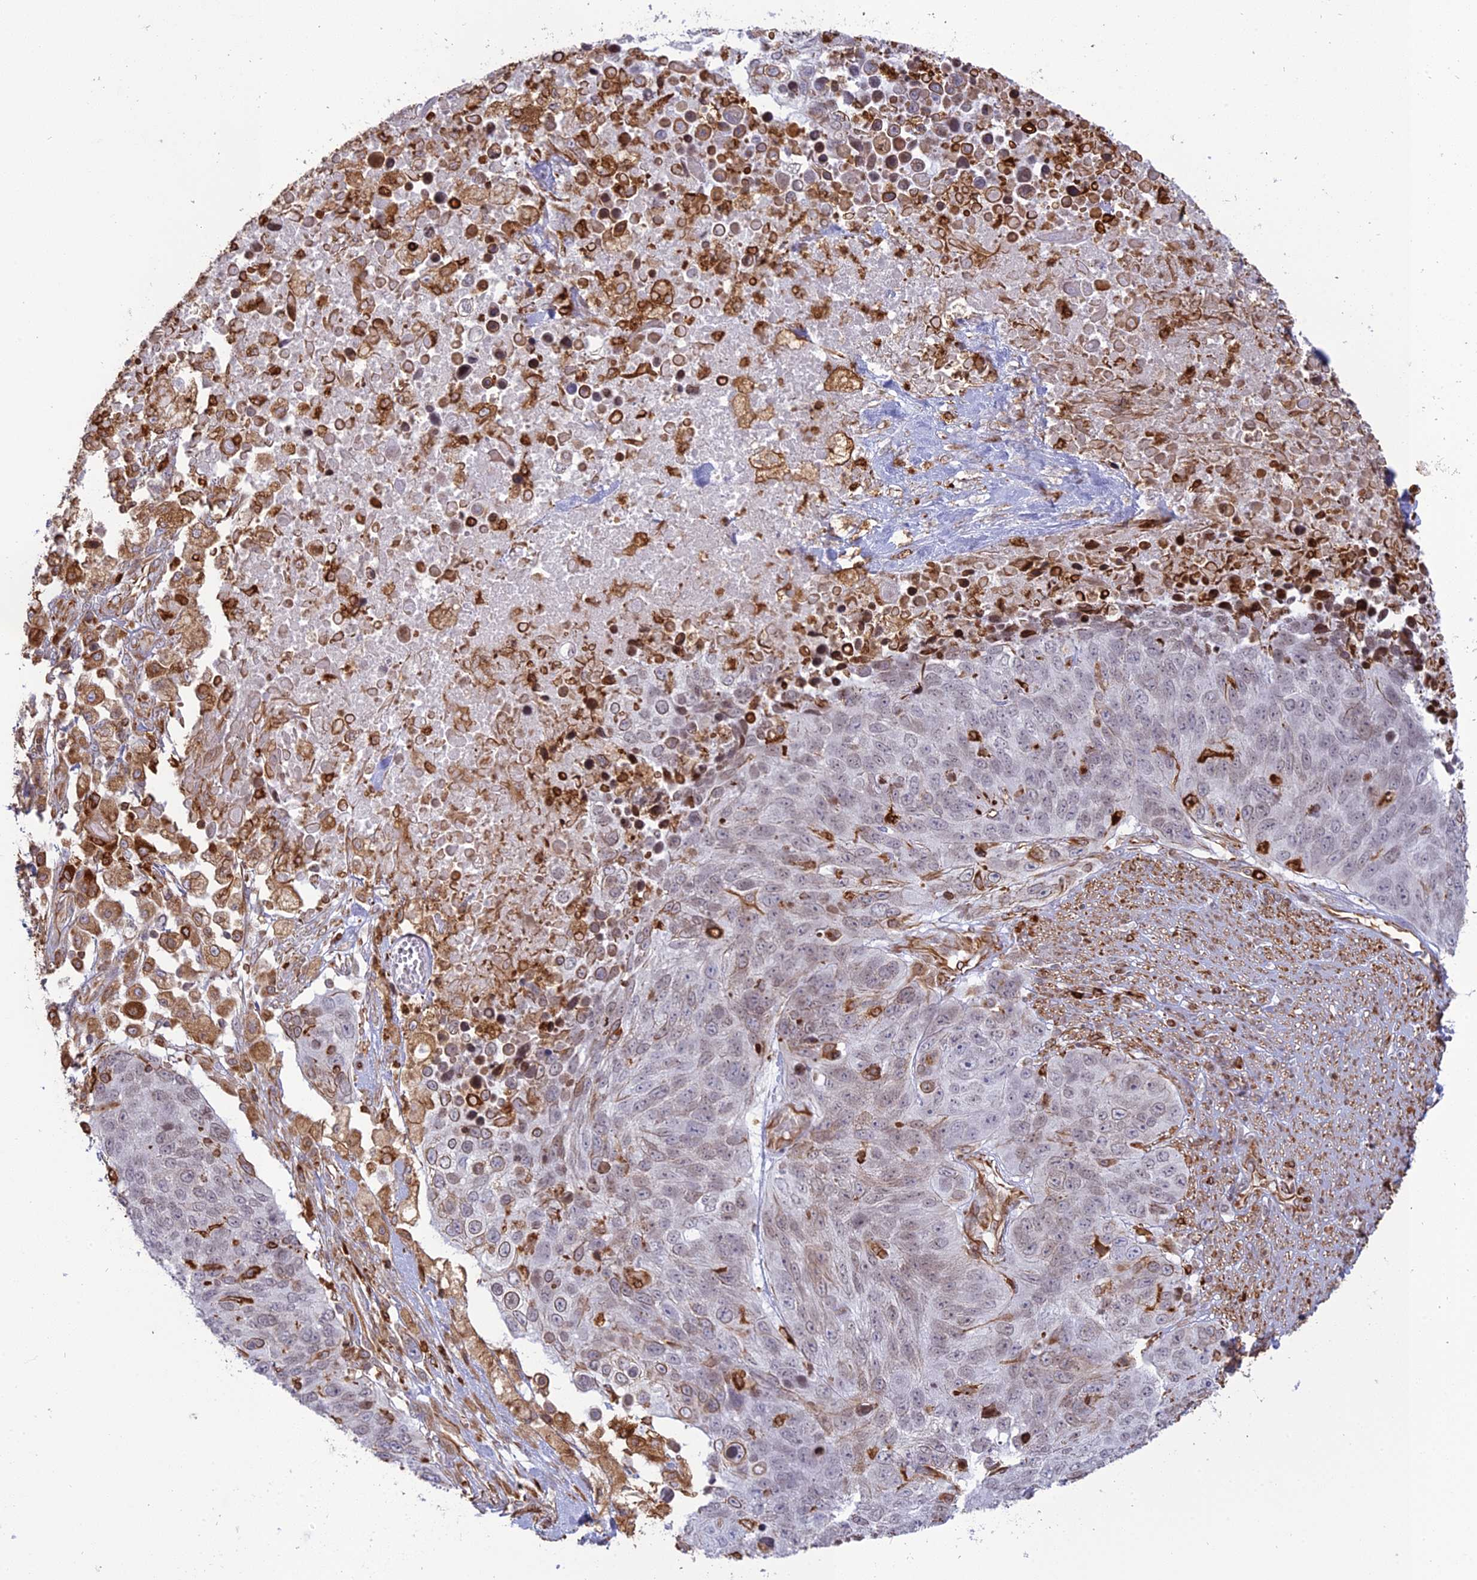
{"staining": {"intensity": "negative", "quantity": "none", "location": "none"}, "tissue": "lung cancer", "cell_type": "Tumor cells", "image_type": "cancer", "snomed": [{"axis": "morphology", "description": "Normal tissue, NOS"}, {"axis": "morphology", "description": "Squamous cell carcinoma, NOS"}, {"axis": "topography", "description": "Lymph node"}, {"axis": "topography", "description": "Lung"}], "caption": "IHC histopathology image of human lung cancer stained for a protein (brown), which displays no expression in tumor cells. (Stains: DAB (3,3'-diaminobenzidine) IHC with hematoxylin counter stain, Microscopy: brightfield microscopy at high magnification).", "gene": "APOBR", "patient": {"sex": "male", "age": 66}}